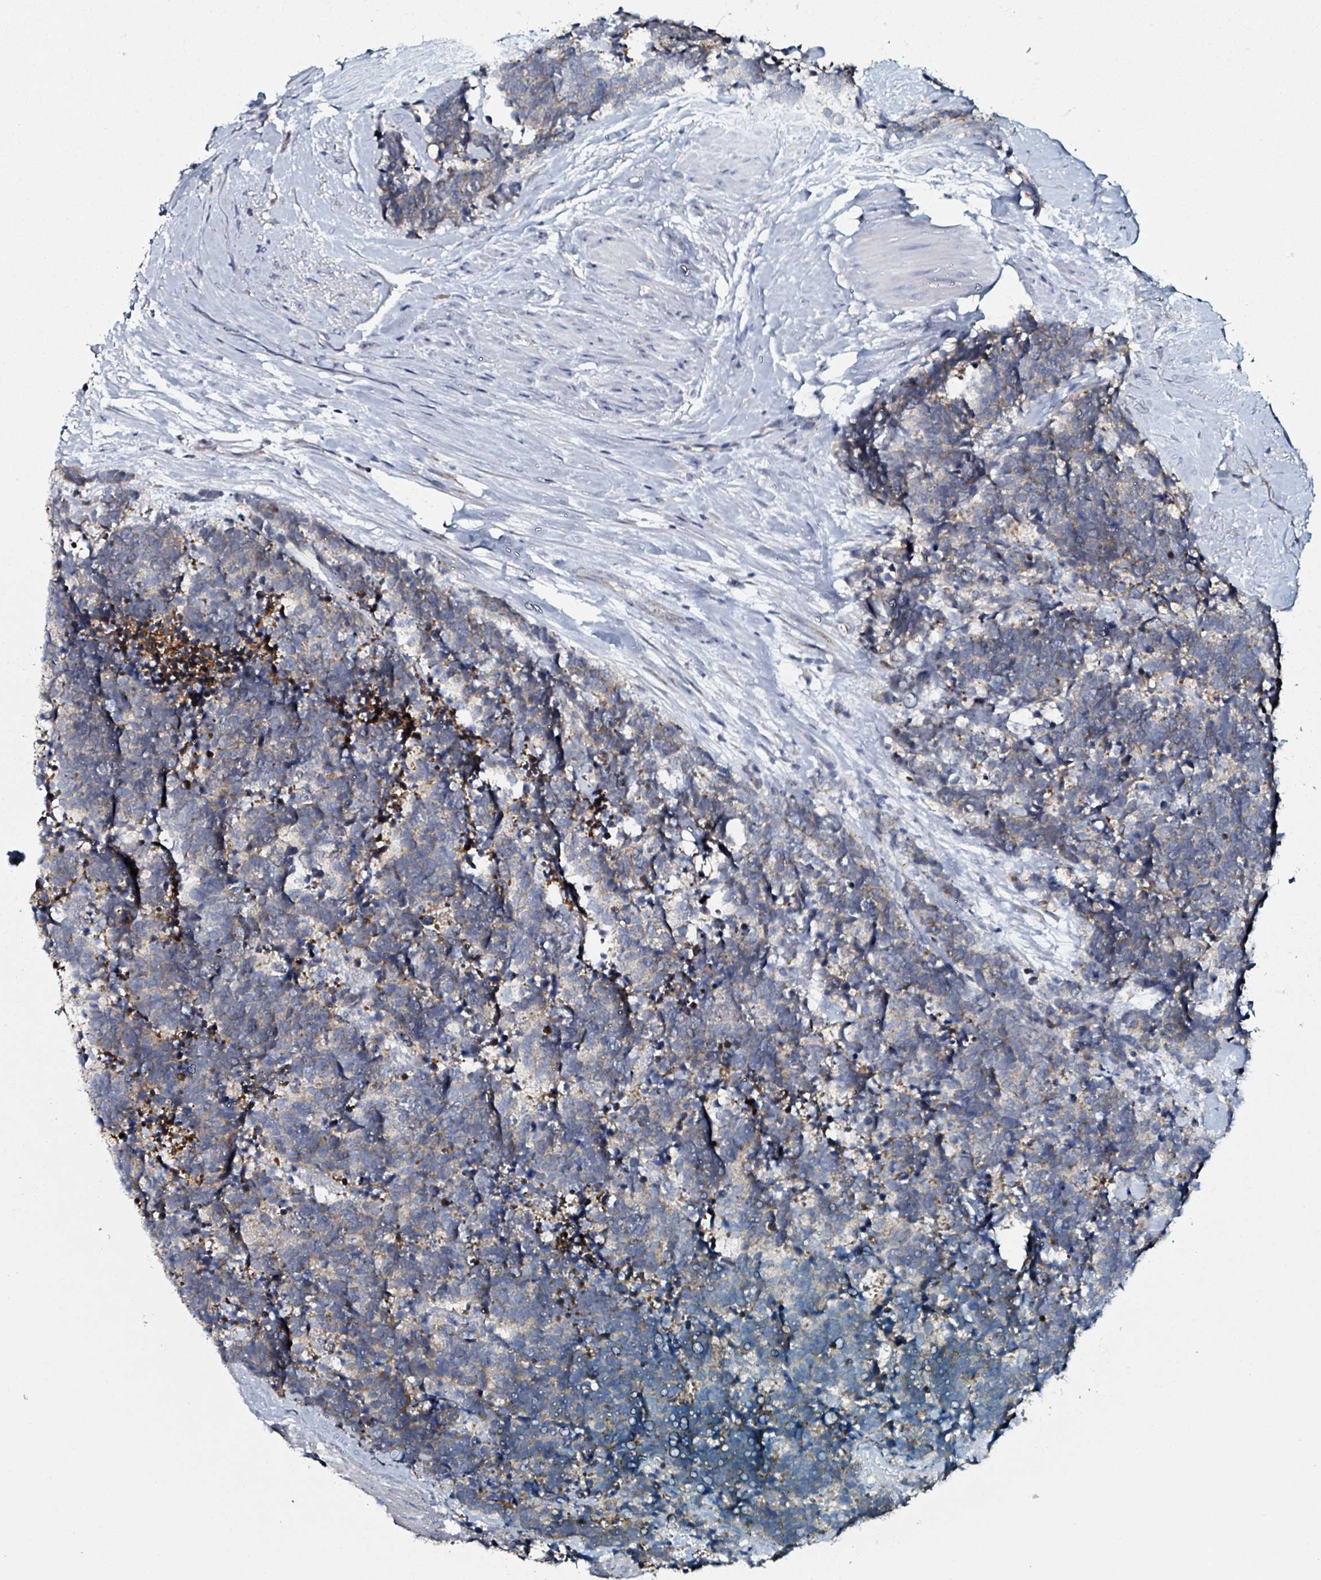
{"staining": {"intensity": "weak", "quantity": "25%-75%", "location": "cytoplasmic/membranous"}, "tissue": "carcinoid", "cell_type": "Tumor cells", "image_type": "cancer", "snomed": [{"axis": "morphology", "description": "Carcinoma, NOS"}, {"axis": "morphology", "description": "Carcinoid, malignant, NOS"}, {"axis": "topography", "description": "Prostate"}], "caption": "Carcinoid stained for a protein (brown) displays weak cytoplasmic/membranous positive staining in approximately 25%-75% of tumor cells.", "gene": "B3GAT3", "patient": {"sex": "male", "age": 57}}